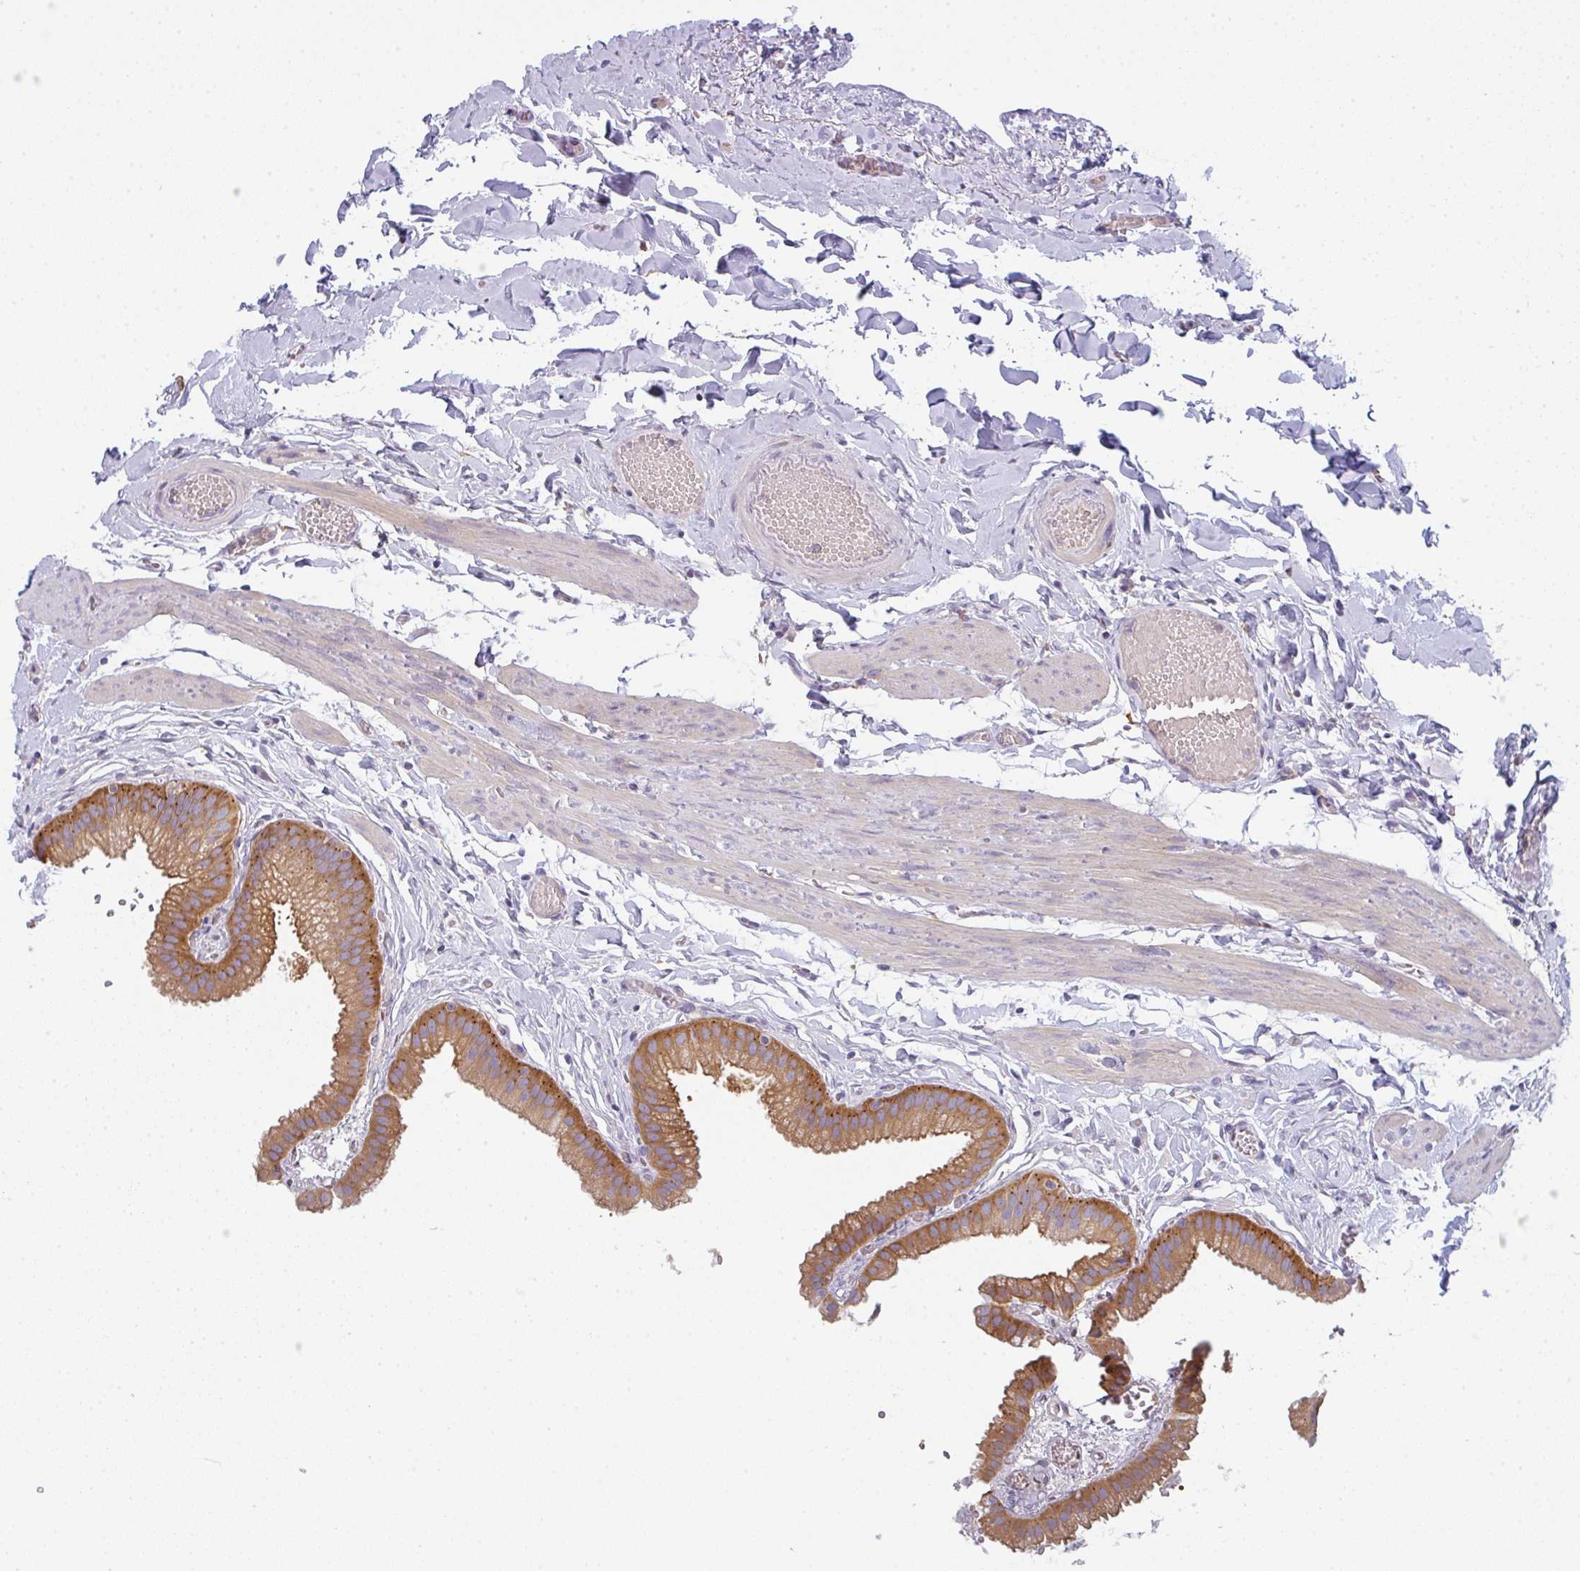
{"staining": {"intensity": "moderate", "quantity": ">75%", "location": "cytoplasmic/membranous"}, "tissue": "gallbladder", "cell_type": "Glandular cells", "image_type": "normal", "snomed": [{"axis": "morphology", "description": "Normal tissue, NOS"}, {"axis": "topography", "description": "Gallbladder"}], "caption": "The micrograph demonstrates a brown stain indicating the presence of a protein in the cytoplasmic/membranous of glandular cells in gallbladder. (IHC, brightfield microscopy, high magnification).", "gene": "SNX5", "patient": {"sex": "female", "age": 63}}